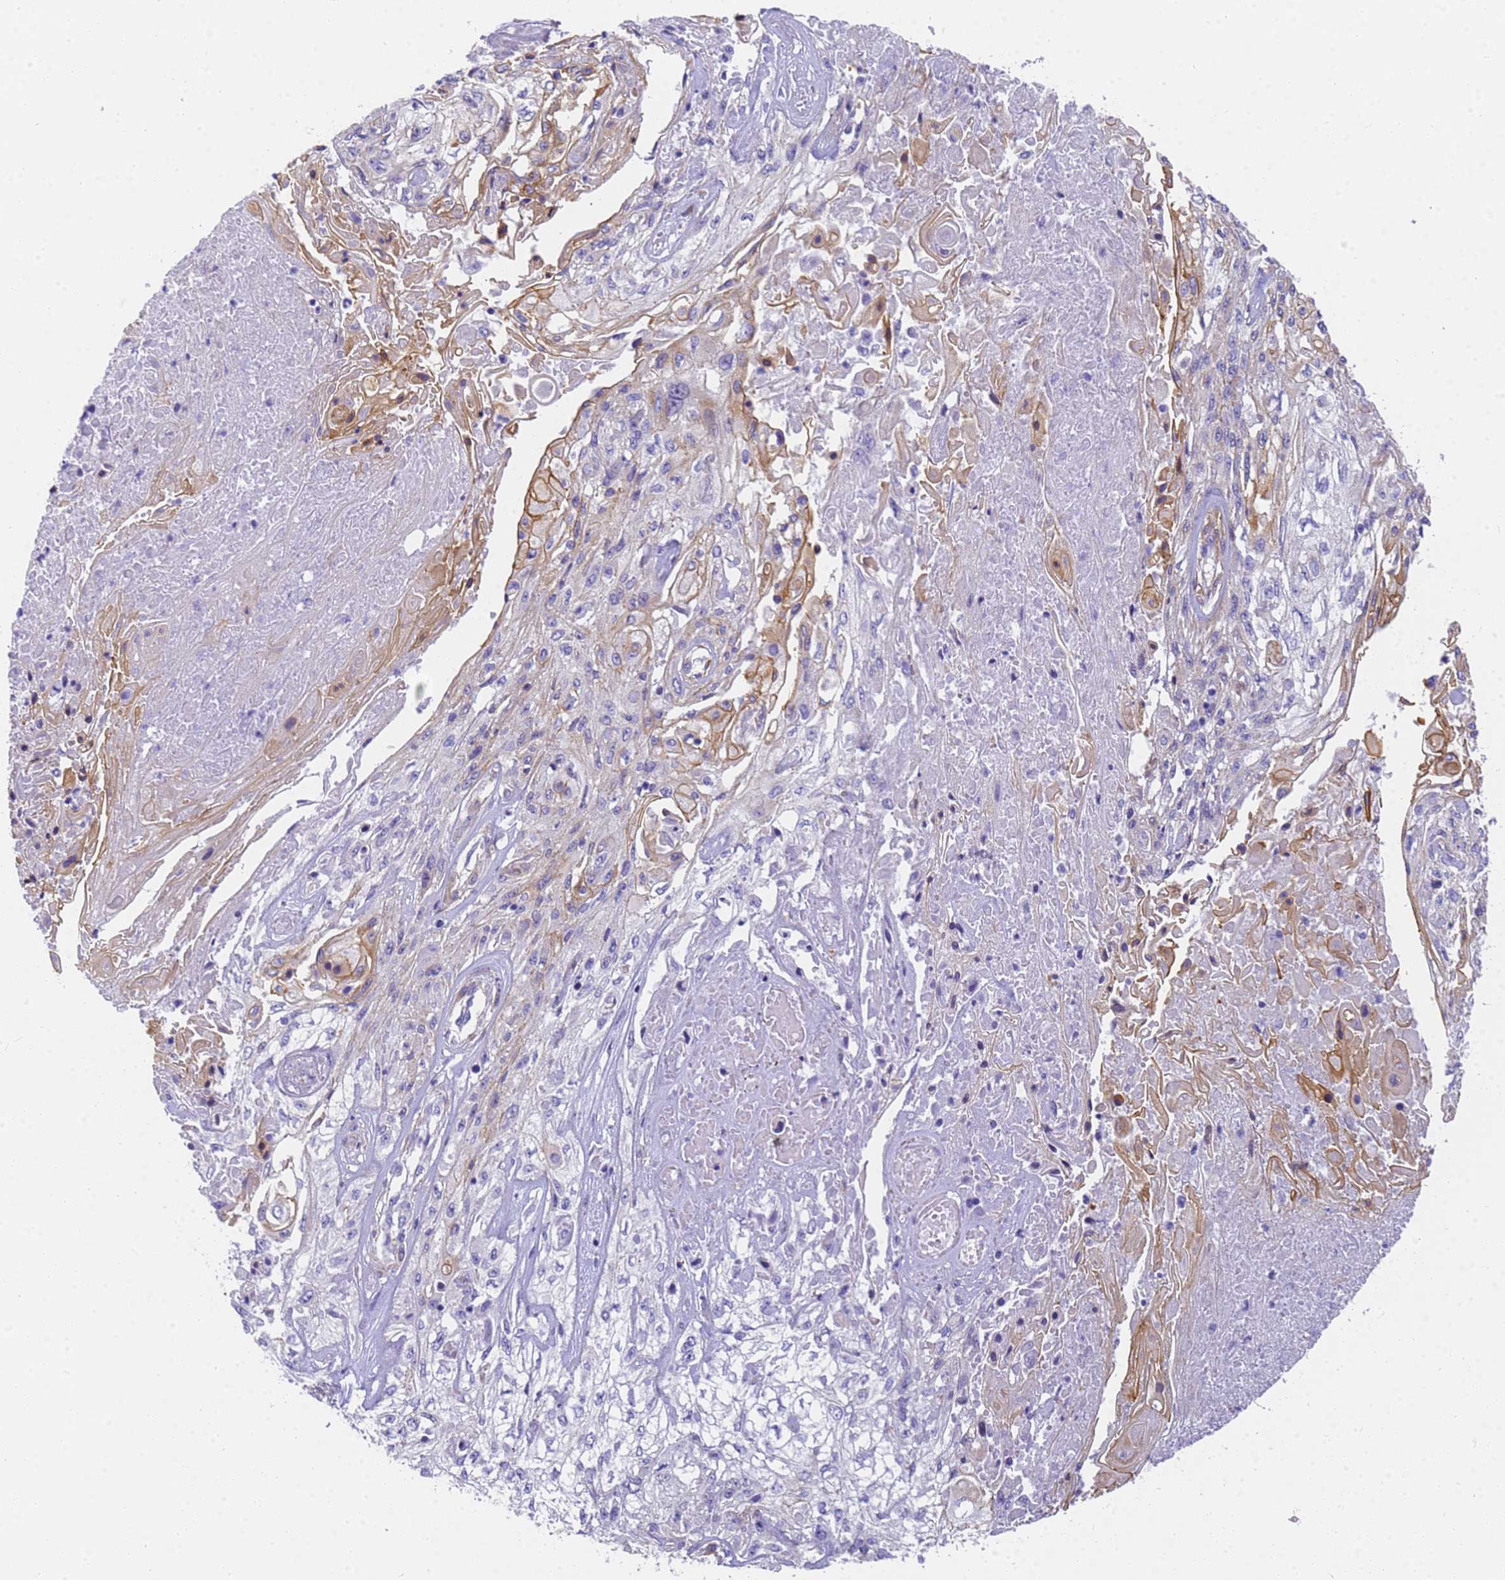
{"staining": {"intensity": "moderate", "quantity": "25%-75%", "location": "cytoplasmic/membranous"}, "tissue": "skin cancer", "cell_type": "Tumor cells", "image_type": "cancer", "snomed": [{"axis": "morphology", "description": "Squamous cell carcinoma, NOS"}, {"axis": "morphology", "description": "Squamous cell carcinoma, metastatic, NOS"}, {"axis": "topography", "description": "Skin"}, {"axis": "topography", "description": "Lymph node"}], "caption": "Brown immunohistochemical staining in skin cancer (squamous cell carcinoma) reveals moderate cytoplasmic/membranous expression in approximately 25%-75% of tumor cells. The protein of interest is shown in brown color, while the nuclei are stained blue.", "gene": "MVB12A", "patient": {"sex": "male", "age": 75}}